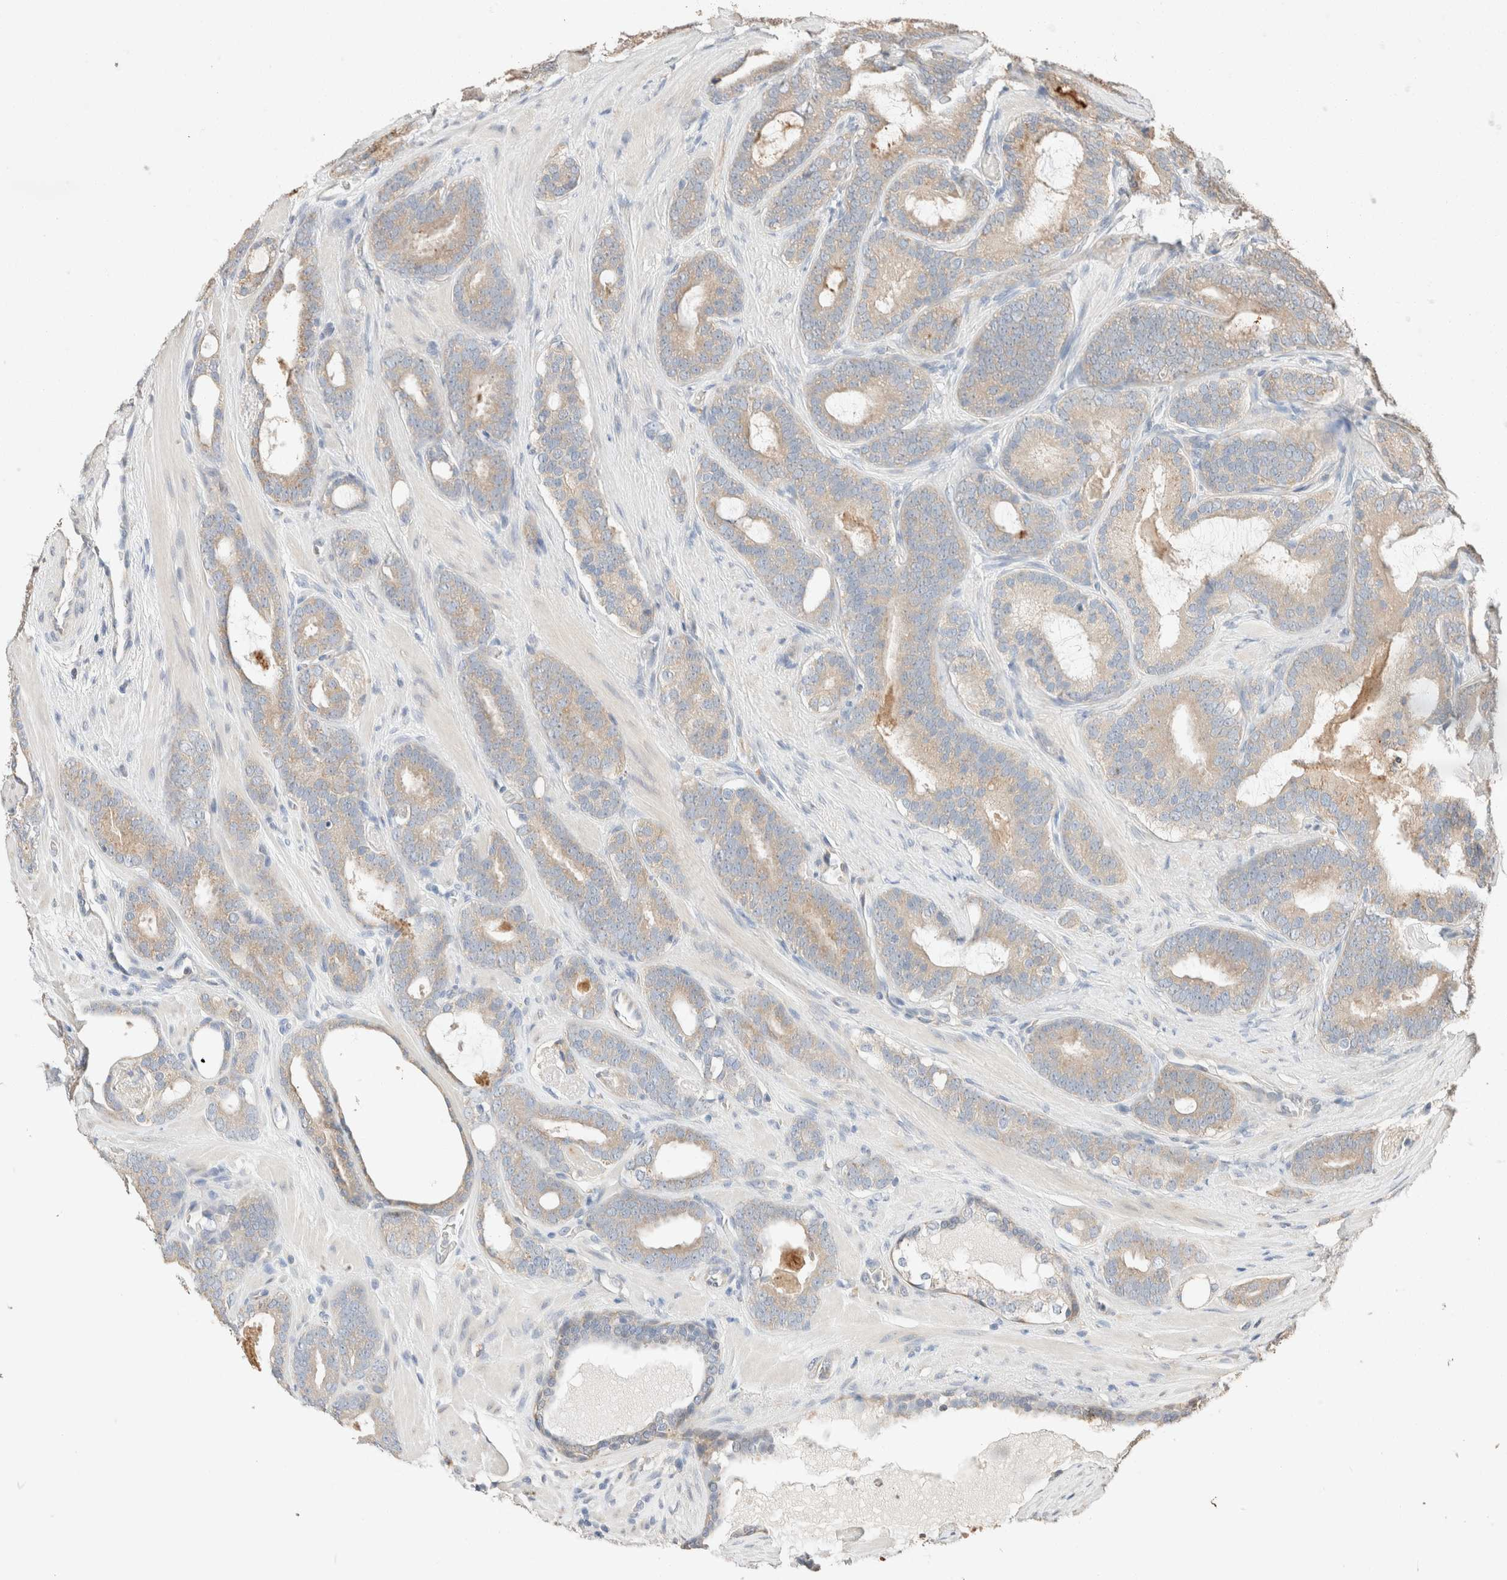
{"staining": {"intensity": "weak", "quantity": "25%-75%", "location": "cytoplasmic/membranous"}, "tissue": "prostate cancer", "cell_type": "Tumor cells", "image_type": "cancer", "snomed": [{"axis": "morphology", "description": "Adenocarcinoma, High grade"}, {"axis": "topography", "description": "Prostate"}], "caption": "Tumor cells display low levels of weak cytoplasmic/membranous staining in about 25%-75% of cells in human prostate cancer (adenocarcinoma (high-grade)).", "gene": "TUBD1", "patient": {"sex": "male", "age": 60}}